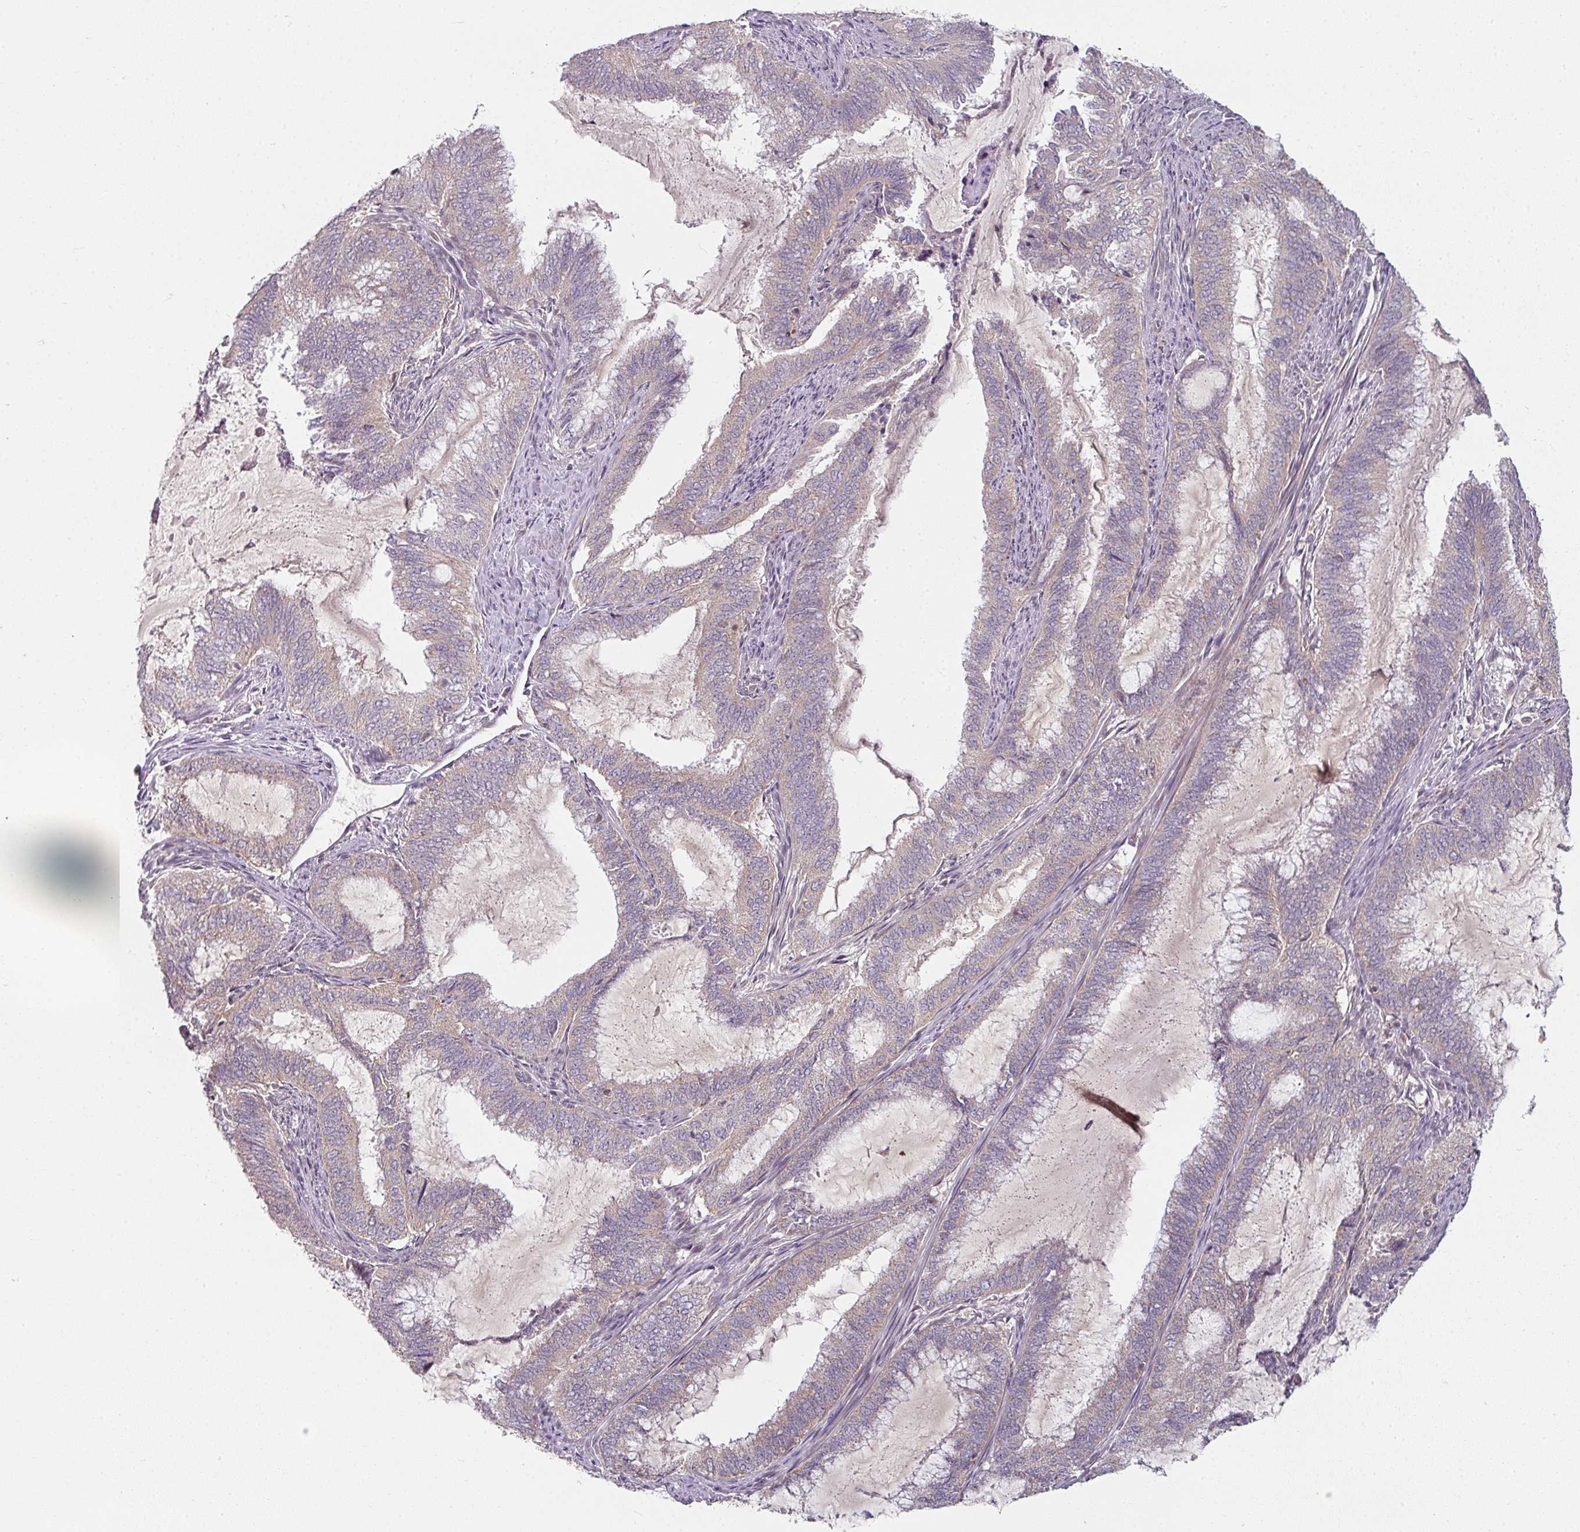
{"staining": {"intensity": "negative", "quantity": "none", "location": "none"}, "tissue": "endometrial cancer", "cell_type": "Tumor cells", "image_type": "cancer", "snomed": [{"axis": "morphology", "description": "Adenocarcinoma, NOS"}, {"axis": "topography", "description": "Endometrium"}], "caption": "High power microscopy photomicrograph of an IHC histopathology image of endometrial adenocarcinoma, revealing no significant staining in tumor cells.", "gene": "MAP2K2", "patient": {"sex": "female", "age": 51}}